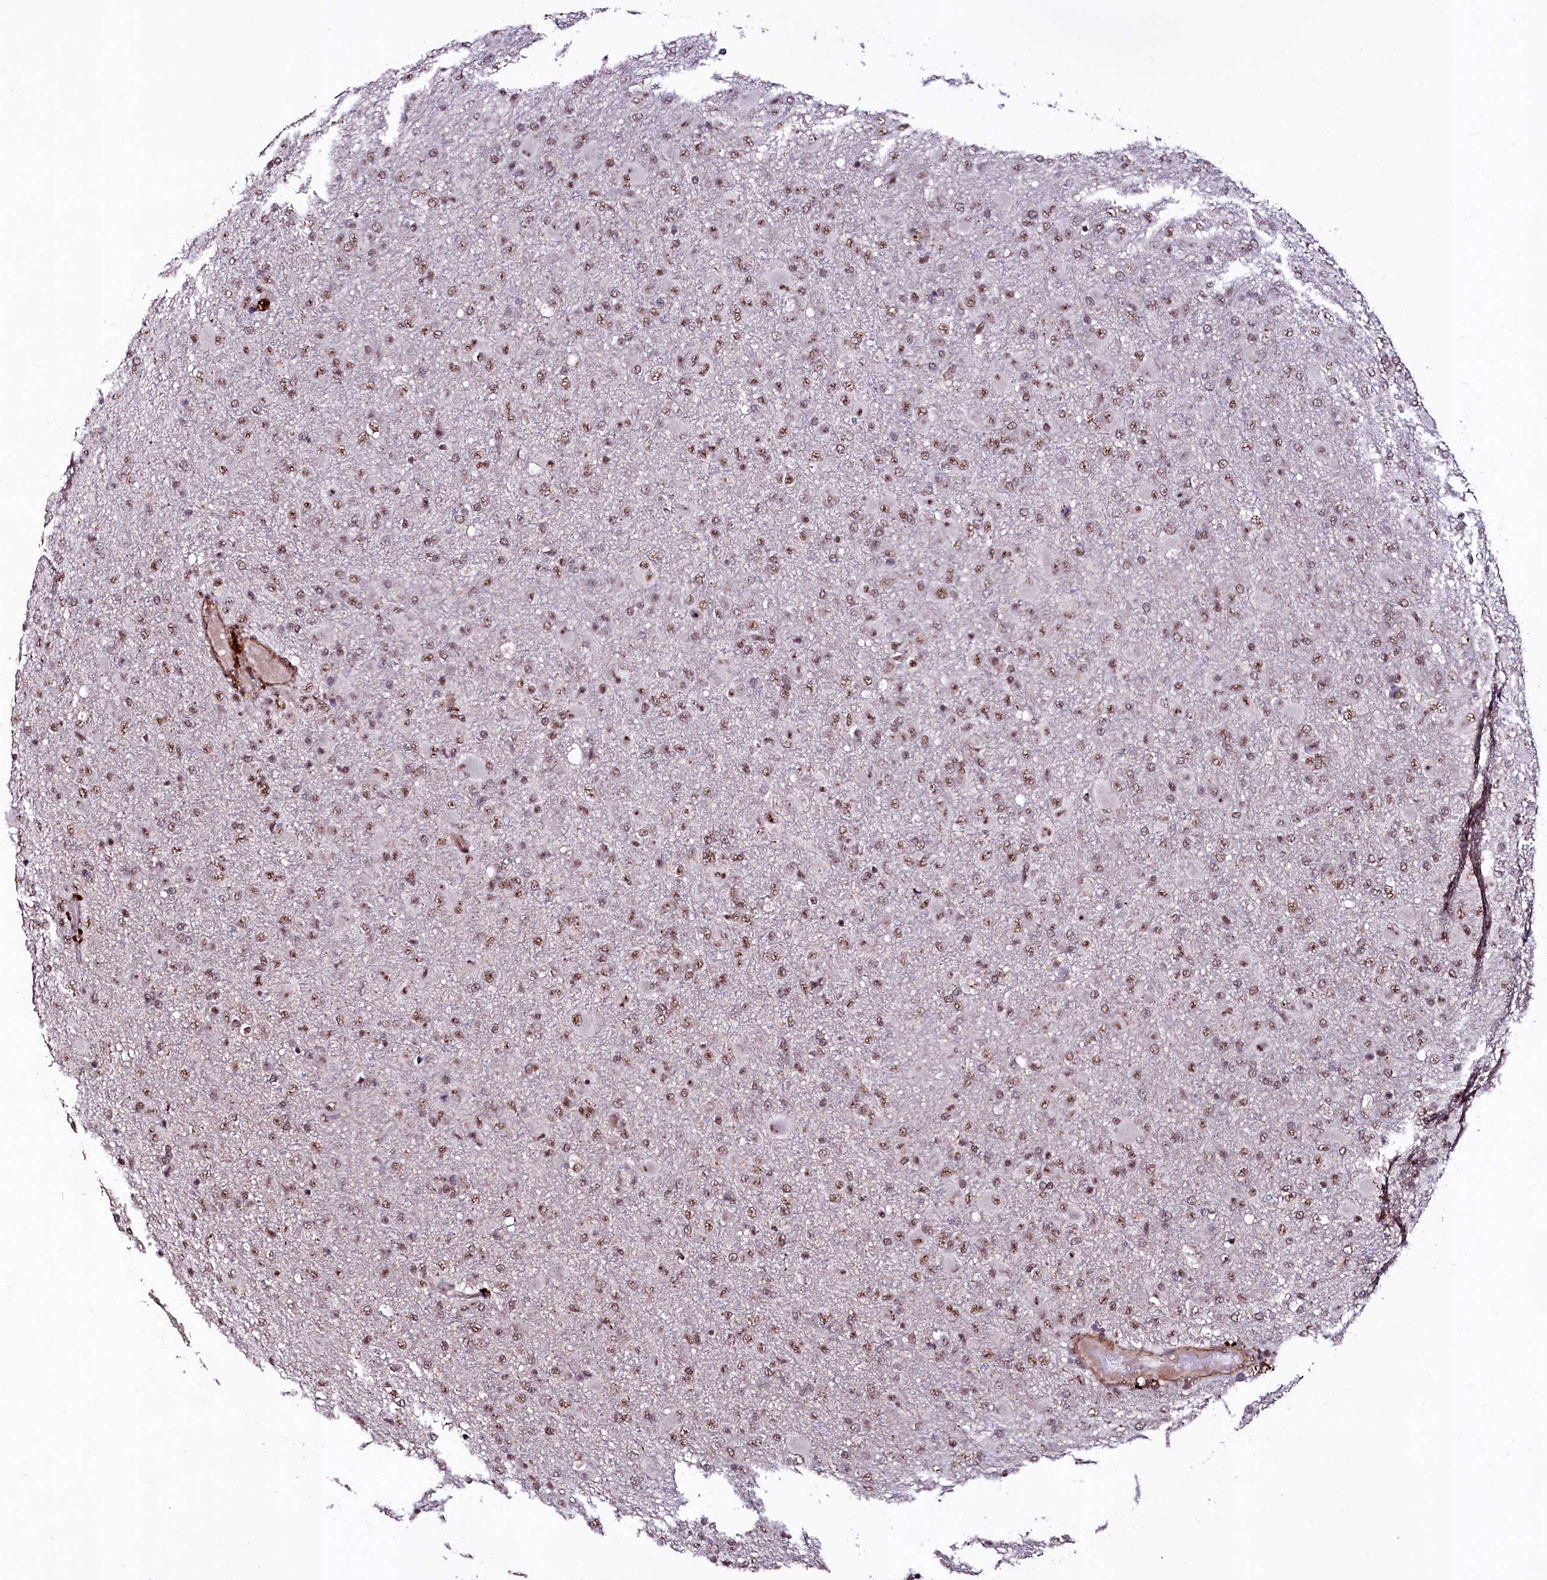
{"staining": {"intensity": "moderate", "quantity": ">75%", "location": "nuclear"}, "tissue": "glioma", "cell_type": "Tumor cells", "image_type": "cancer", "snomed": [{"axis": "morphology", "description": "Glioma, malignant, Low grade"}, {"axis": "topography", "description": "Brain"}], "caption": "Human glioma stained with a protein marker displays moderate staining in tumor cells.", "gene": "SFSWAP", "patient": {"sex": "male", "age": 65}}